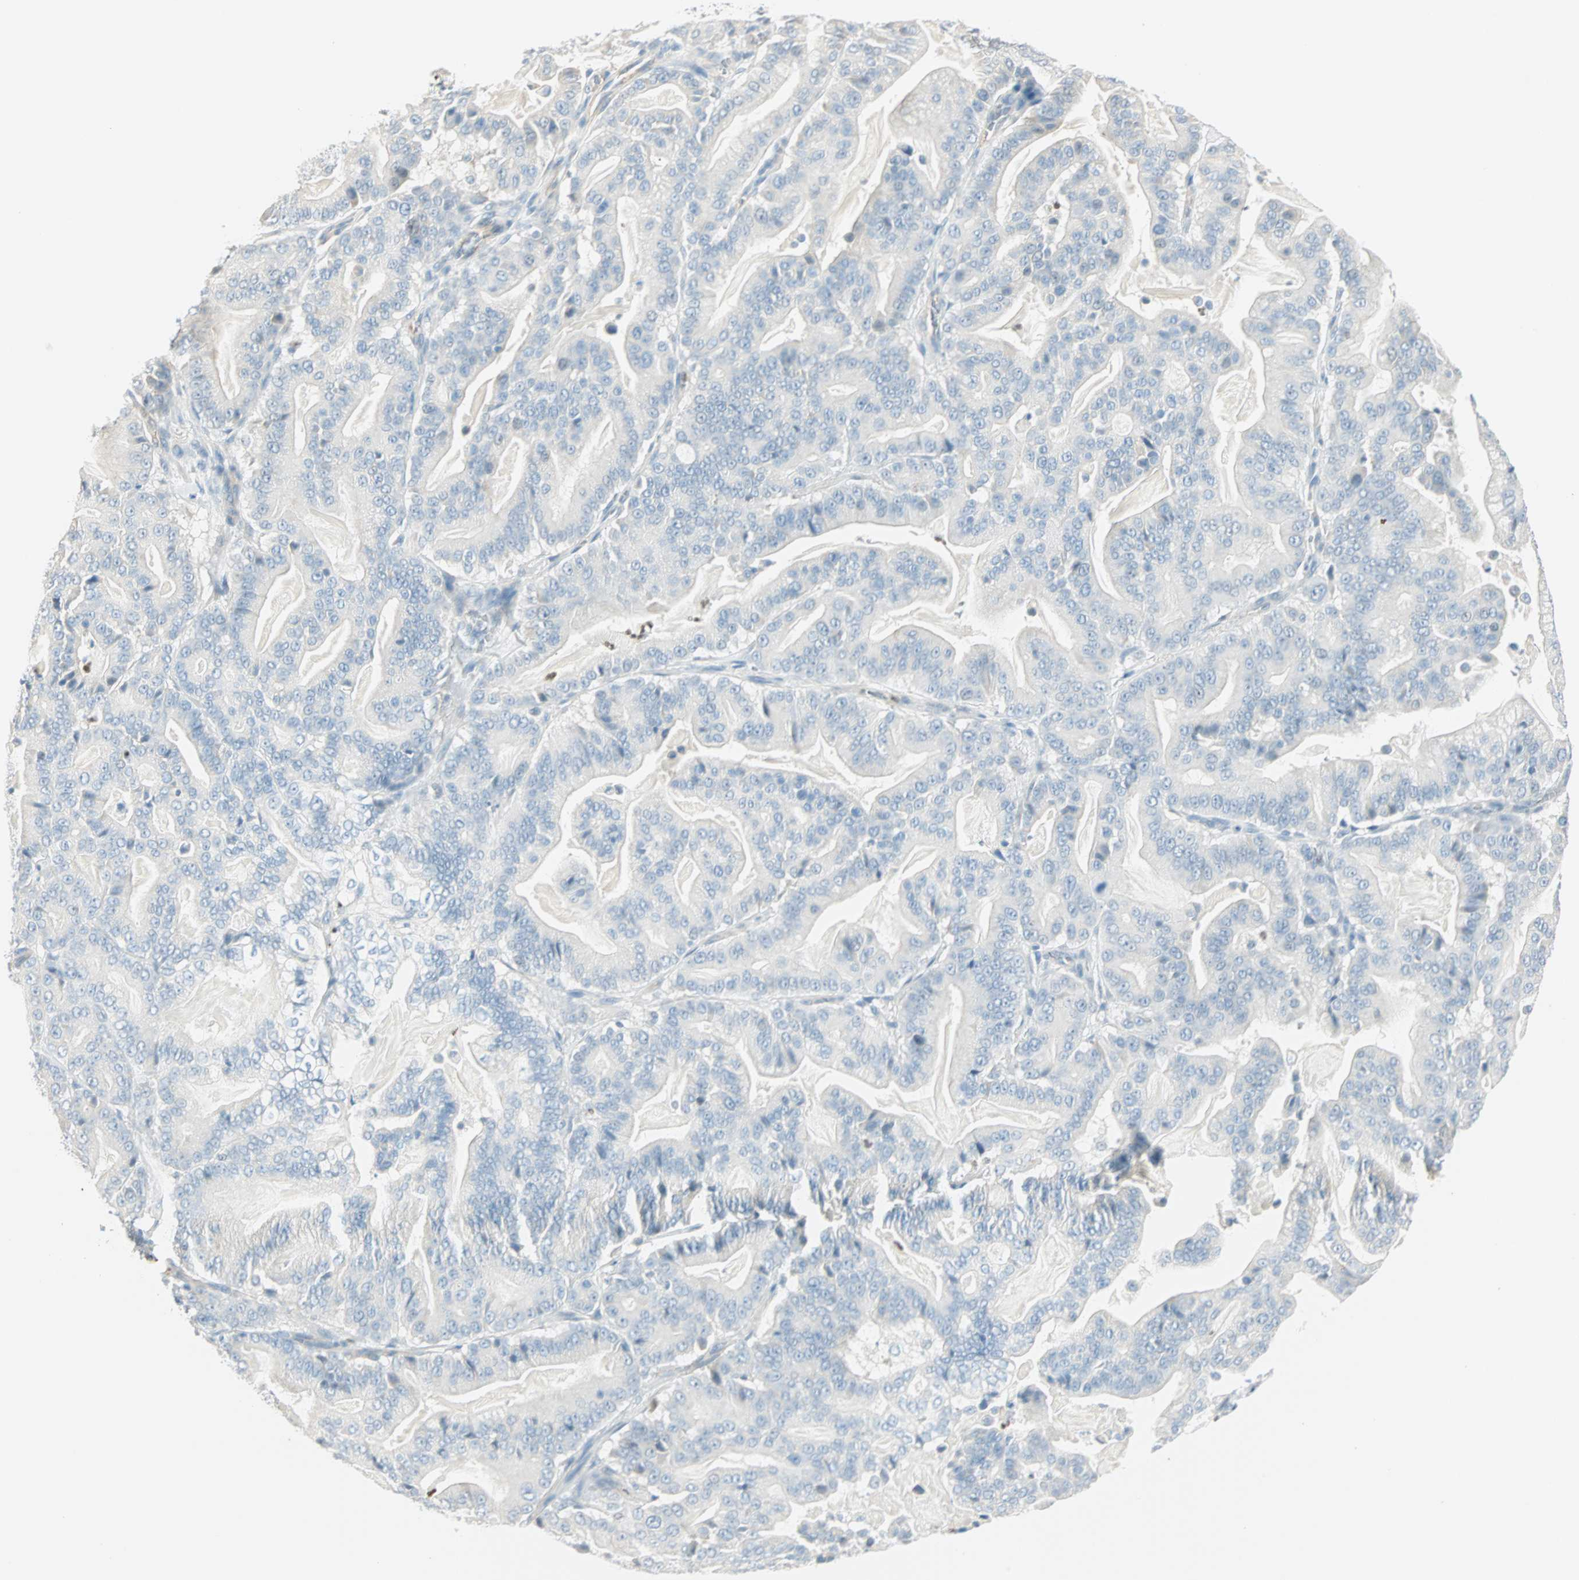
{"staining": {"intensity": "negative", "quantity": "none", "location": "none"}, "tissue": "pancreatic cancer", "cell_type": "Tumor cells", "image_type": "cancer", "snomed": [{"axis": "morphology", "description": "Adenocarcinoma, NOS"}, {"axis": "topography", "description": "Pancreas"}], "caption": "IHC histopathology image of neoplastic tissue: pancreatic cancer (adenocarcinoma) stained with DAB demonstrates no significant protein positivity in tumor cells.", "gene": "MLLT10", "patient": {"sex": "male", "age": 63}}